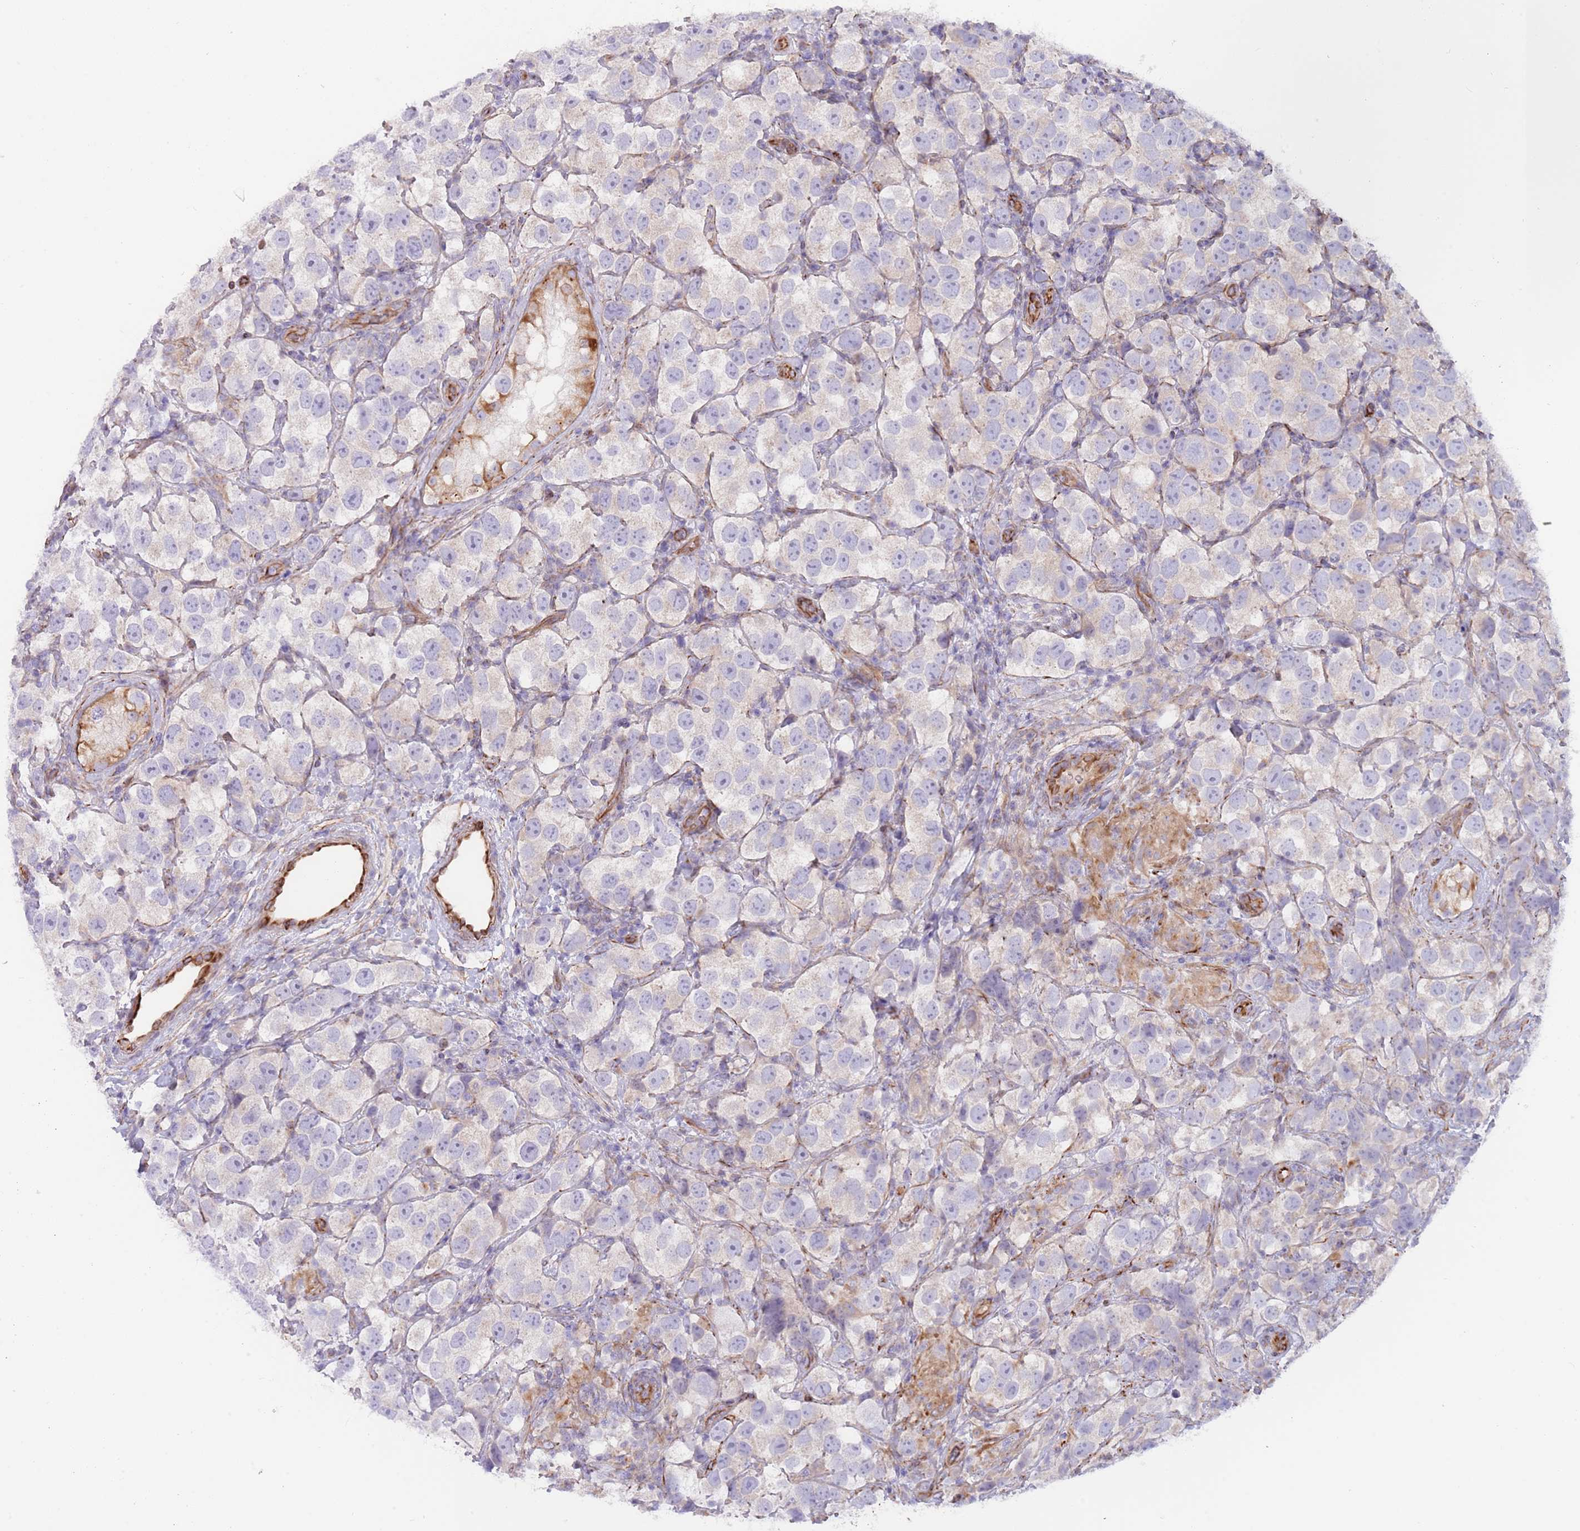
{"staining": {"intensity": "negative", "quantity": "none", "location": "none"}, "tissue": "testis cancer", "cell_type": "Tumor cells", "image_type": "cancer", "snomed": [{"axis": "morphology", "description": "Seminoma, NOS"}, {"axis": "topography", "description": "Testis"}], "caption": "Seminoma (testis) stained for a protein using IHC reveals no staining tumor cells.", "gene": "MOGAT1", "patient": {"sex": "male", "age": 26}}